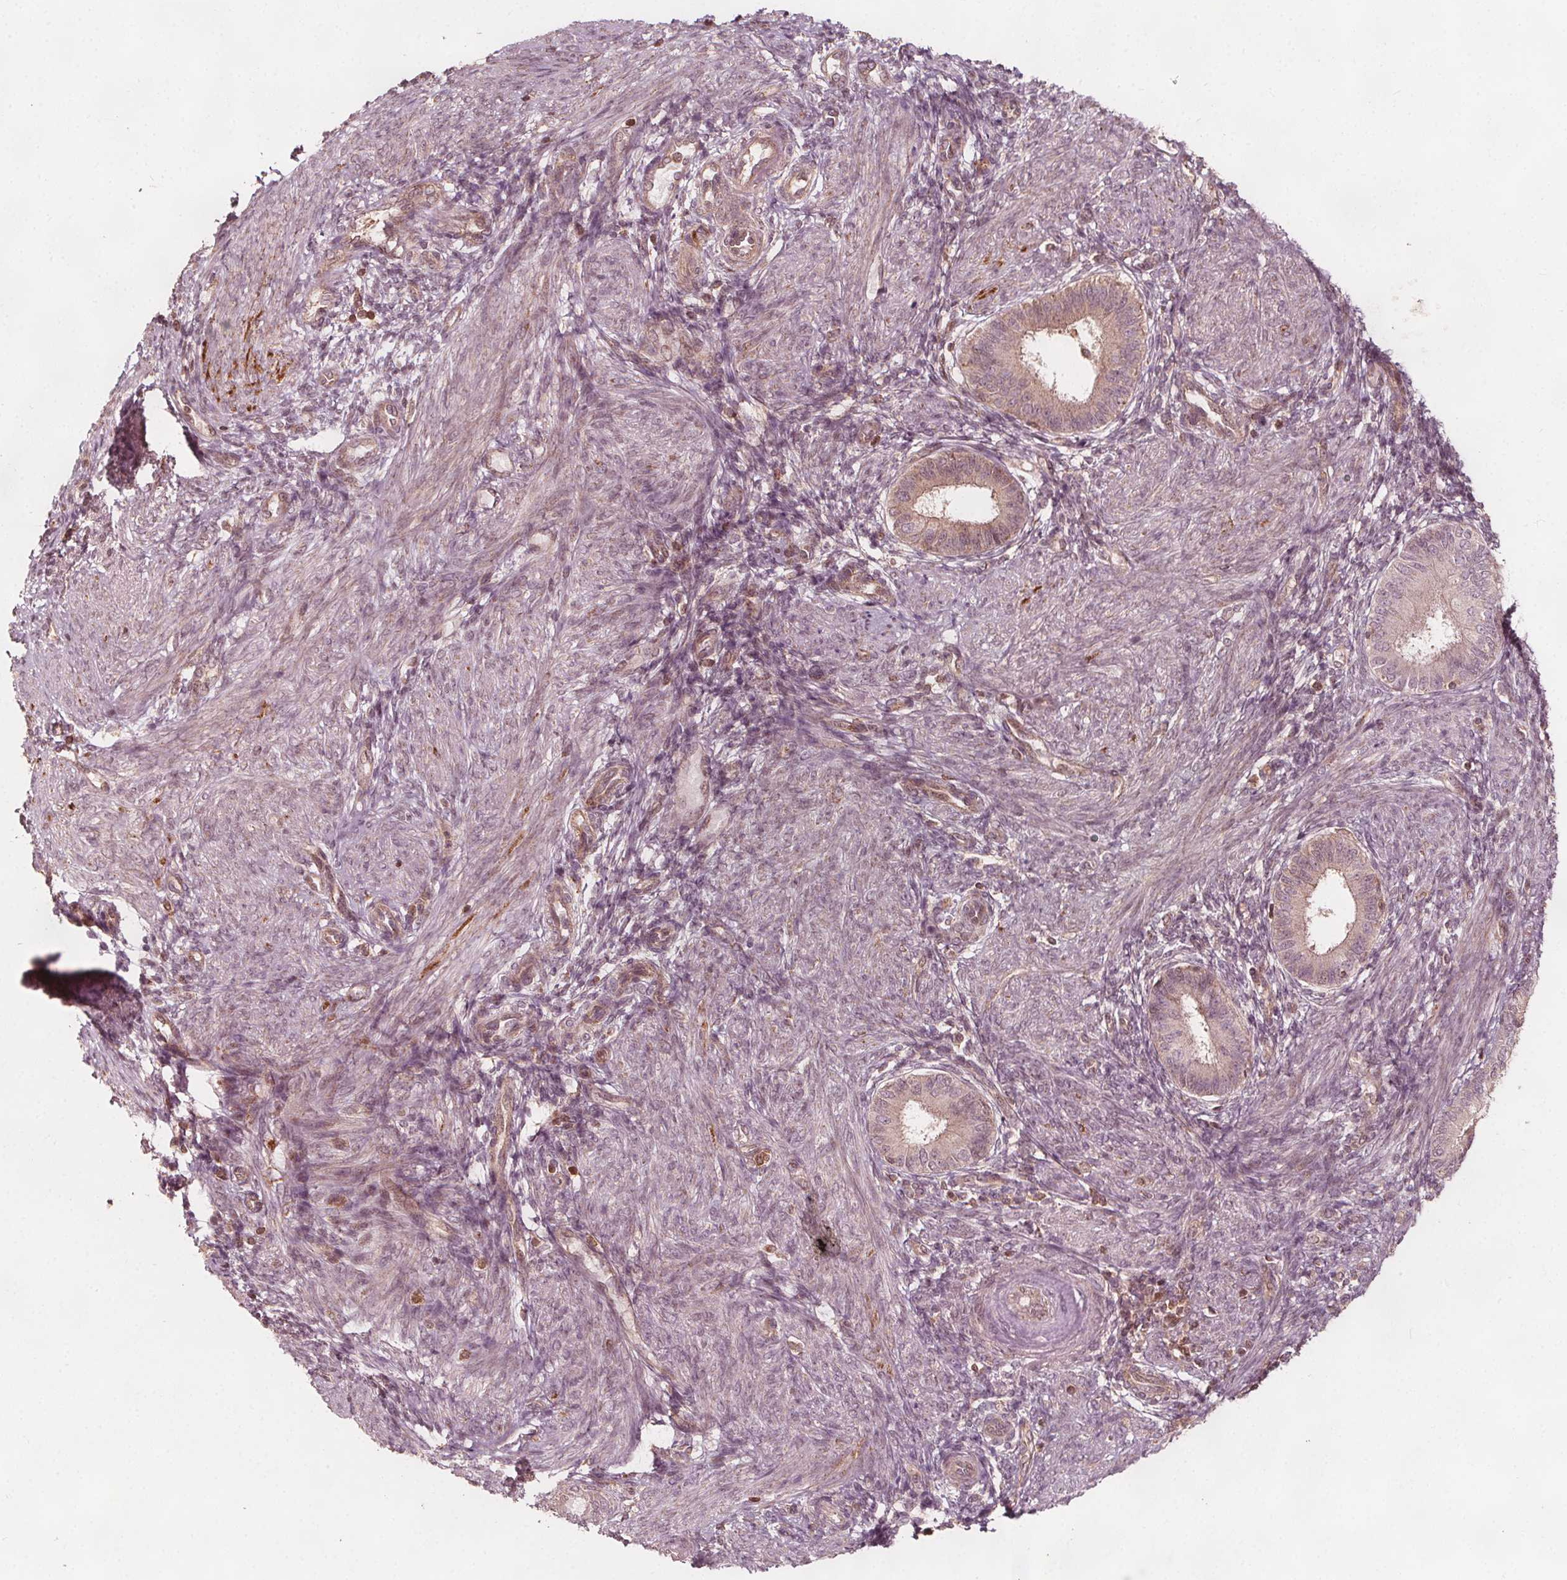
{"staining": {"intensity": "weak", "quantity": "25%-75%", "location": "cytoplasmic/membranous"}, "tissue": "endometrium", "cell_type": "Cells in endometrial stroma", "image_type": "normal", "snomed": [{"axis": "morphology", "description": "Normal tissue, NOS"}, {"axis": "topography", "description": "Endometrium"}], "caption": "A high-resolution histopathology image shows immunohistochemistry staining of unremarkable endometrium, which displays weak cytoplasmic/membranous positivity in about 25%-75% of cells in endometrial stroma.", "gene": "AIP", "patient": {"sex": "female", "age": 39}}